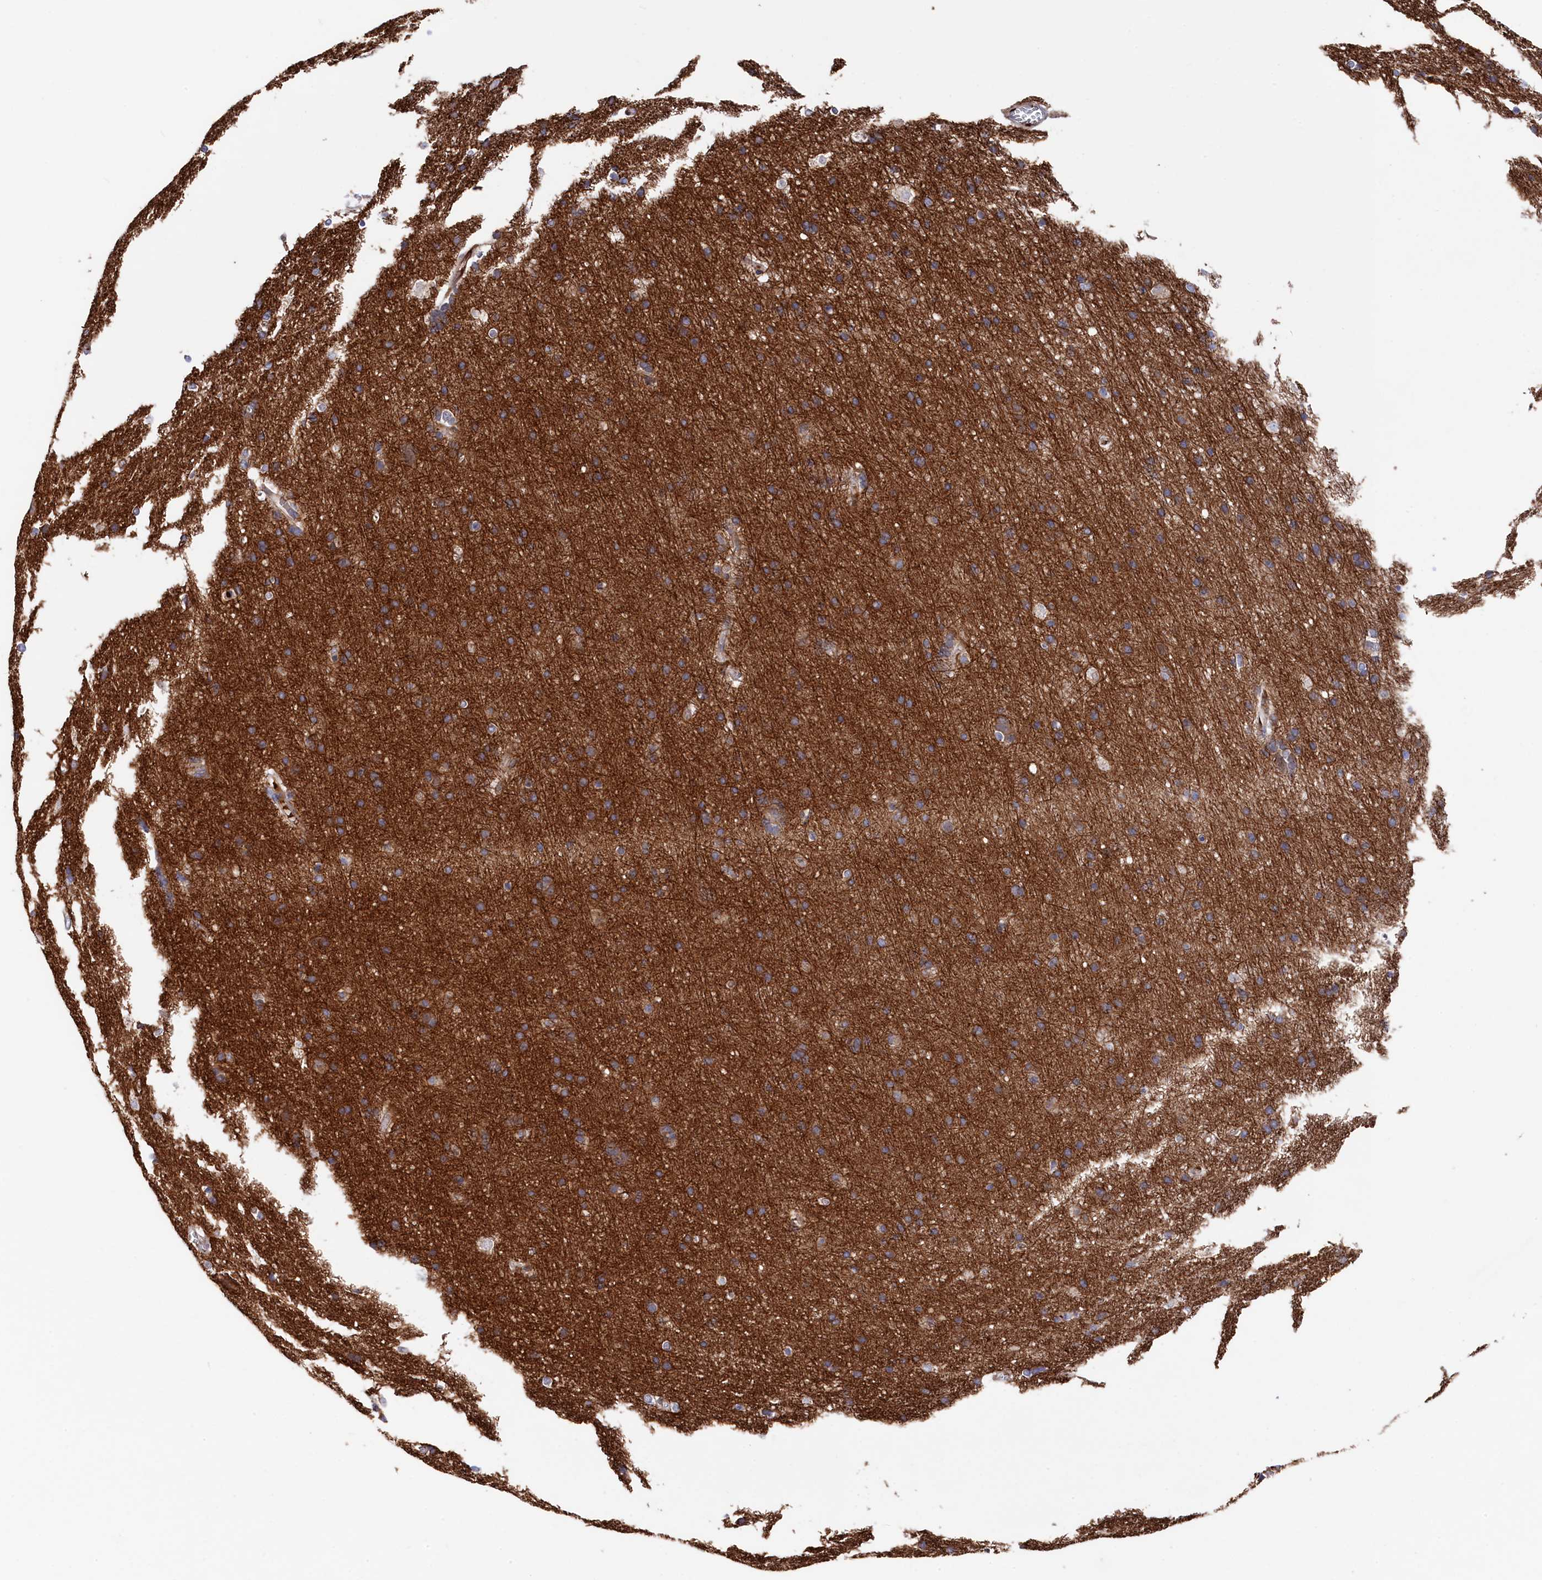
{"staining": {"intensity": "weak", "quantity": "25%-75%", "location": "cytoplasmic/membranous"}, "tissue": "cerebral cortex", "cell_type": "Endothelial cells", "image_type": "normal", "snomed": [{"axis": "morphology", "description": "Normal tissue, NOS"}, {"axis": "topography", "description": "Cerebral cortex"}], "caption": "Protein expression analysis of normal human cerebral cortex reveals weak cytoplasmic/membranous positivity in approximately 25%-75% of endothelial cells.", "gene": "C12orf73", "patient": {"sex": "male", "age": 54}}